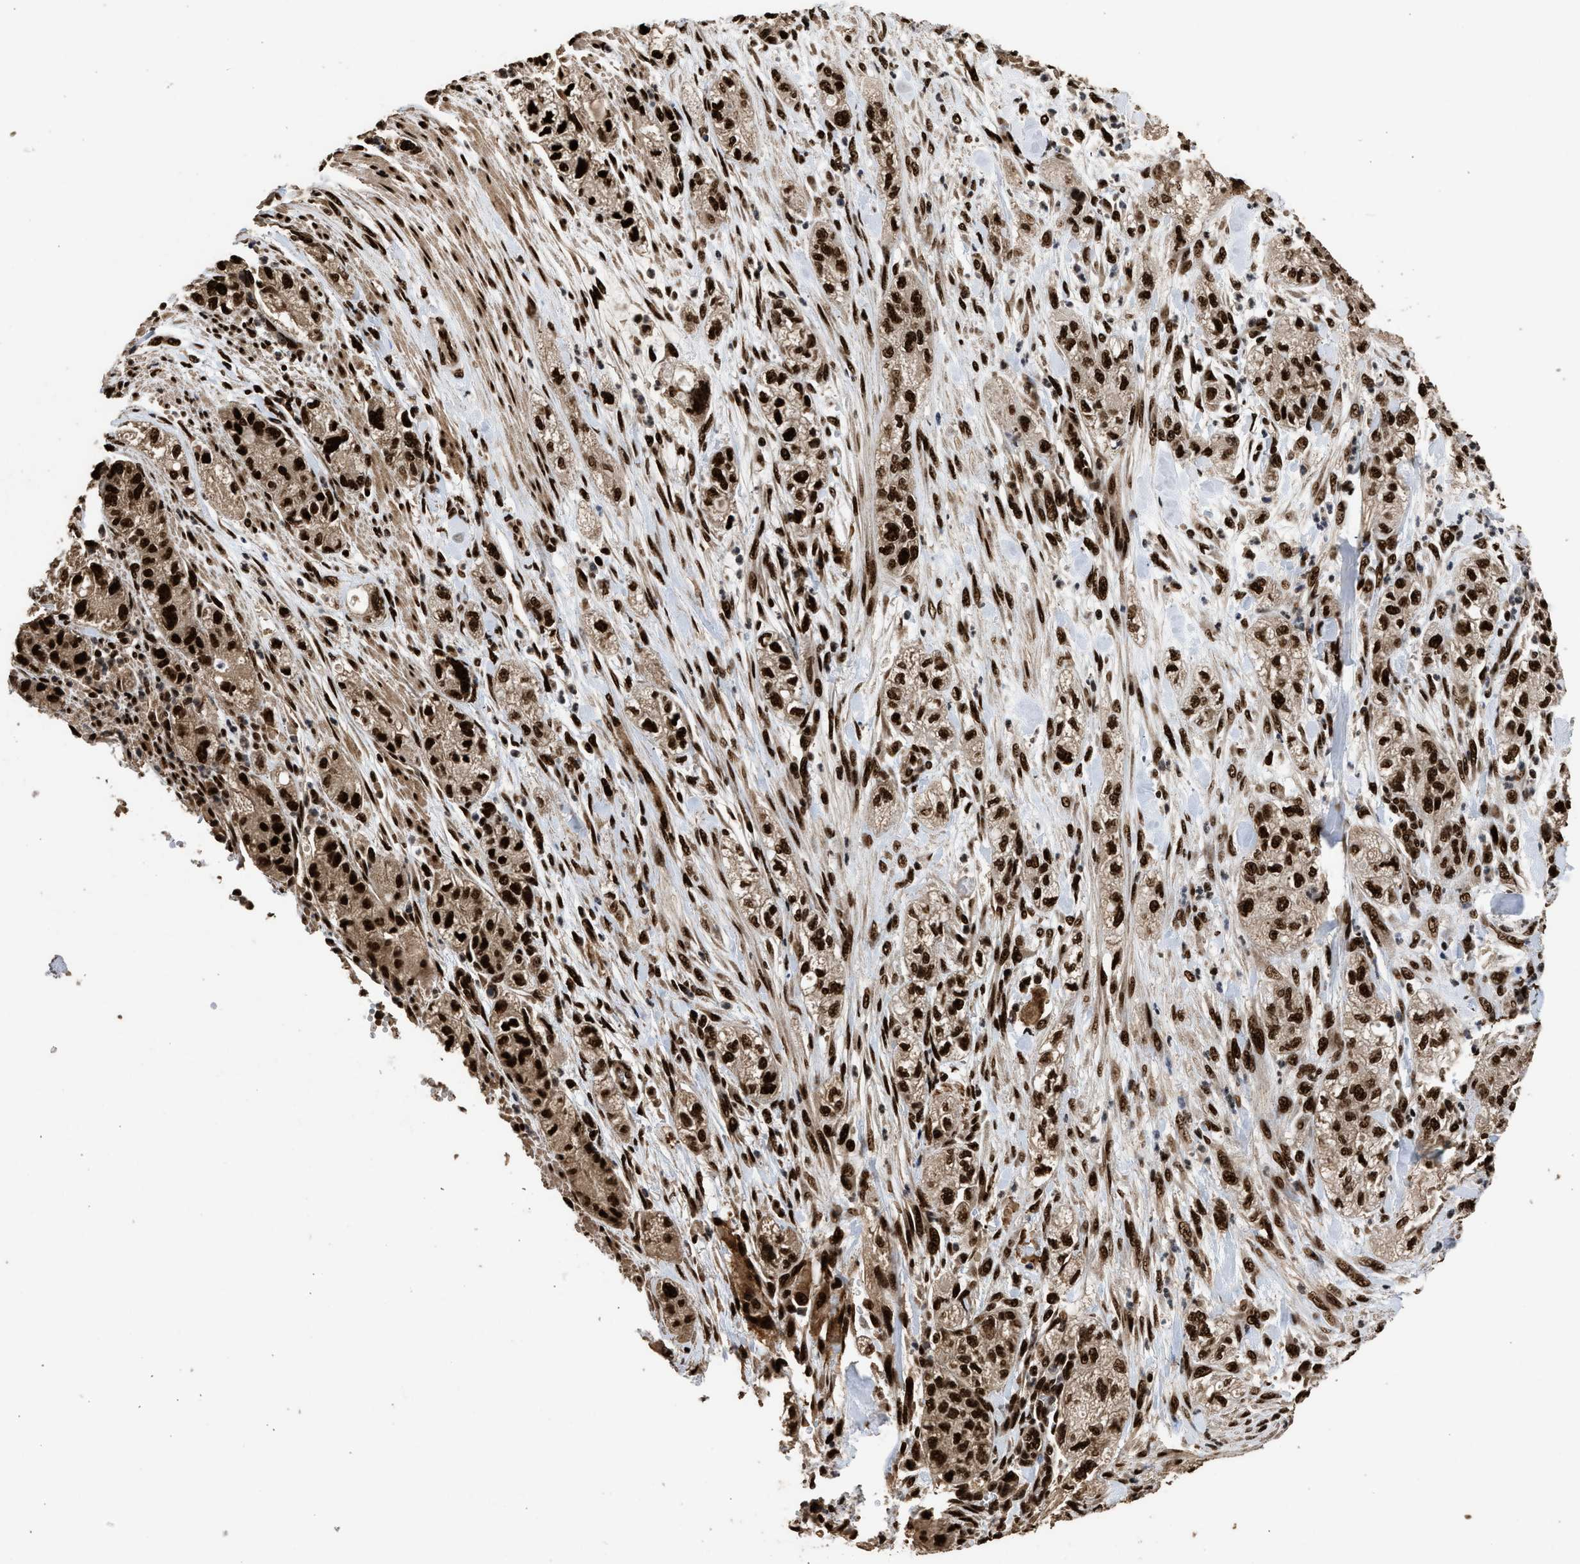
{"staining": {"intensity": "strong", "quantity": ">75%", "location": "nuclear"}, "tissue": "pancreatic cancer", "cell_type": "Tumor cells", "image_type": "cancer", "snomed": [{"axis": "morphology", "description": "Adenocarcinoma, NOS"}, {"axis": "topography", "description": "Pancreas"}], "caption": "Human pancreatic cancer stained with a protein marker demonstrates strong staining in tumor cells.", "gene": "PPP4R3B", "patient": {"sex": "female", "age": 78}}